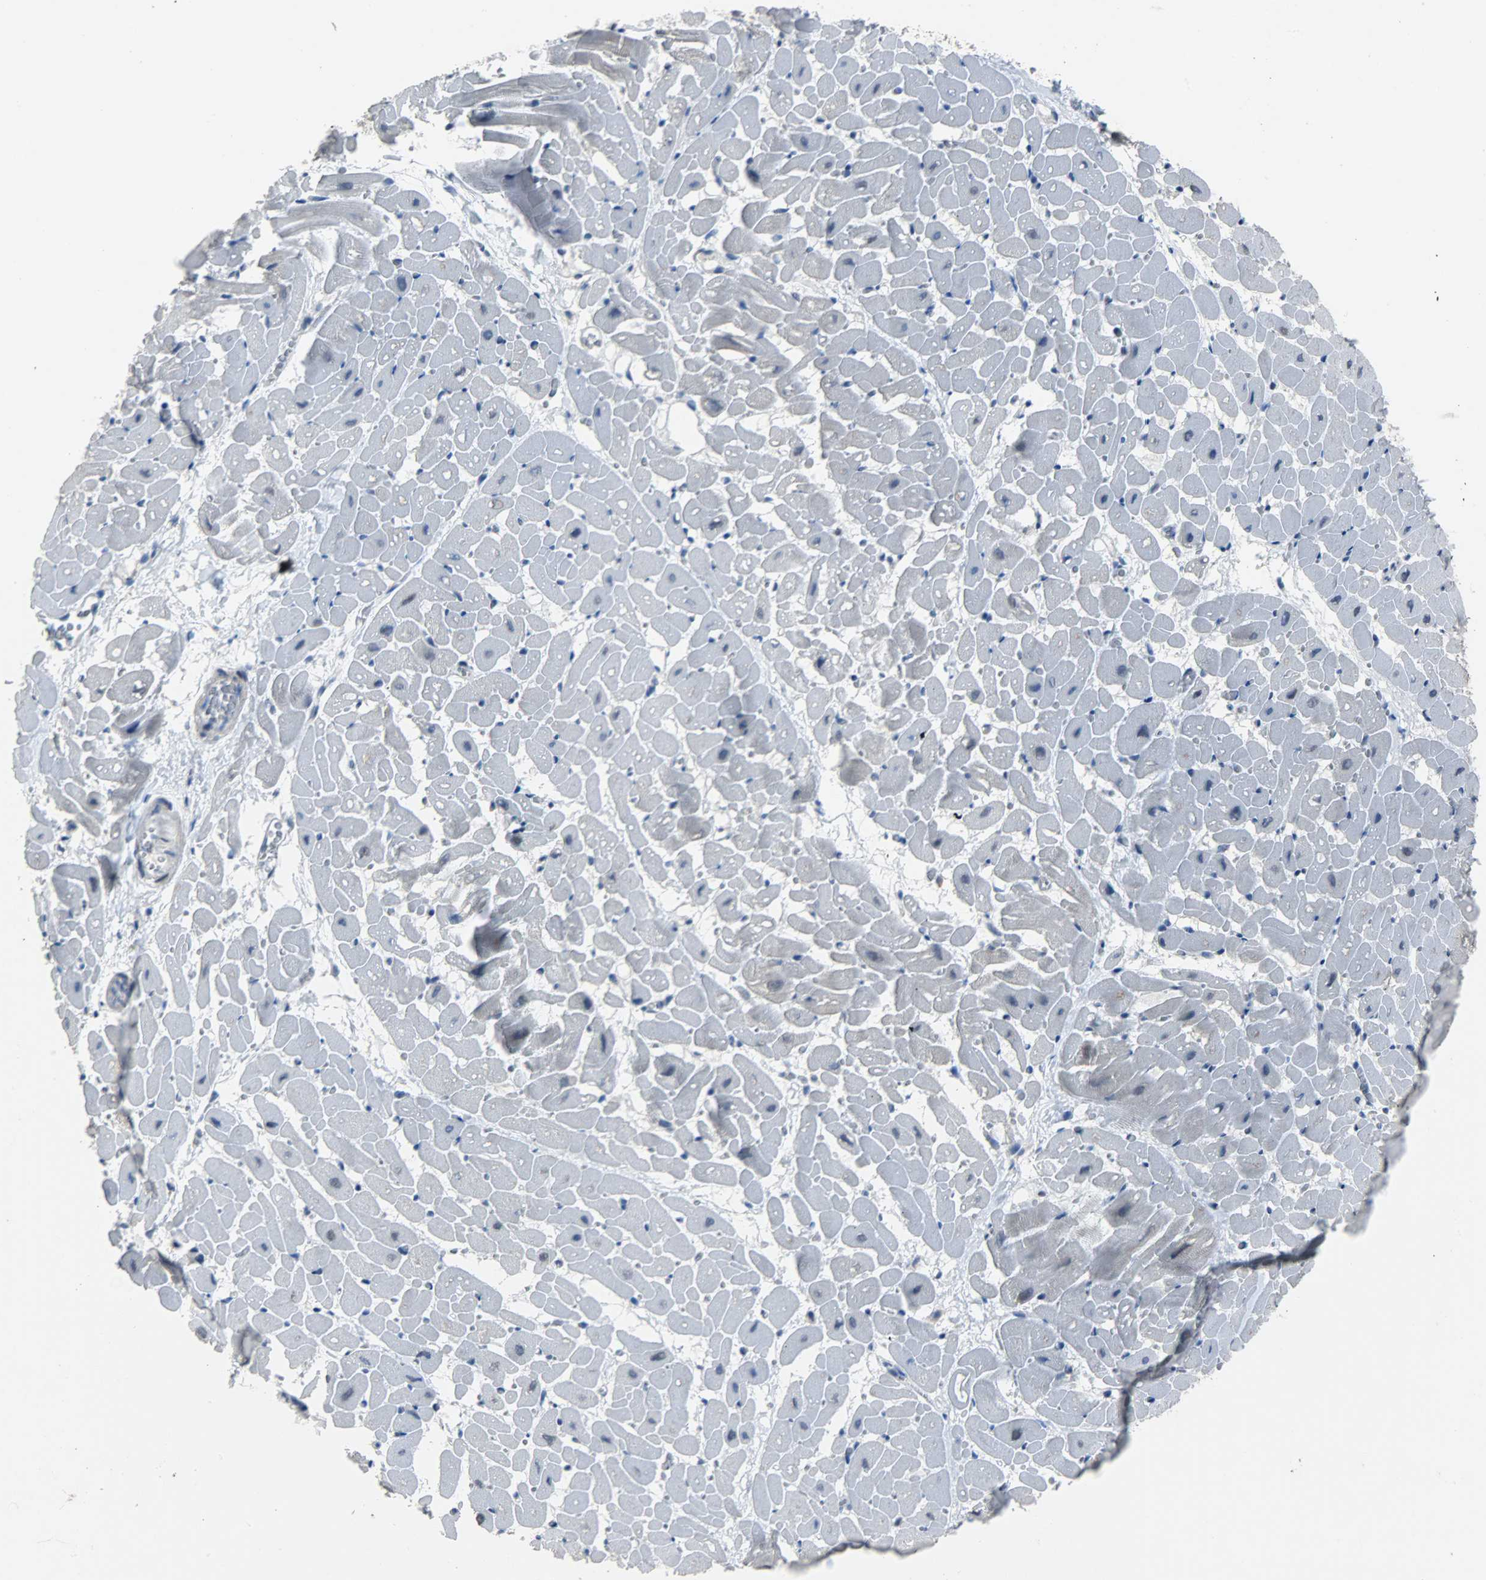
{"staining": {"intensity": "negative", "quantity": "none", "location": "none"}, "tissue": "heart muscle", "cell_type": "Cardiomyocytes", "image_type": "normal", "snomed": [{"axis": "morphology", "description": "Normal tissue, NOS"}, {"axis": "topography", "description": "Heart"}], "caption": "Protein analysis of benign heart muscle displays no significant staining in cardiomyocytes.", "gene": "PPARG", "patient": {"sex": "male", "age": 45}}